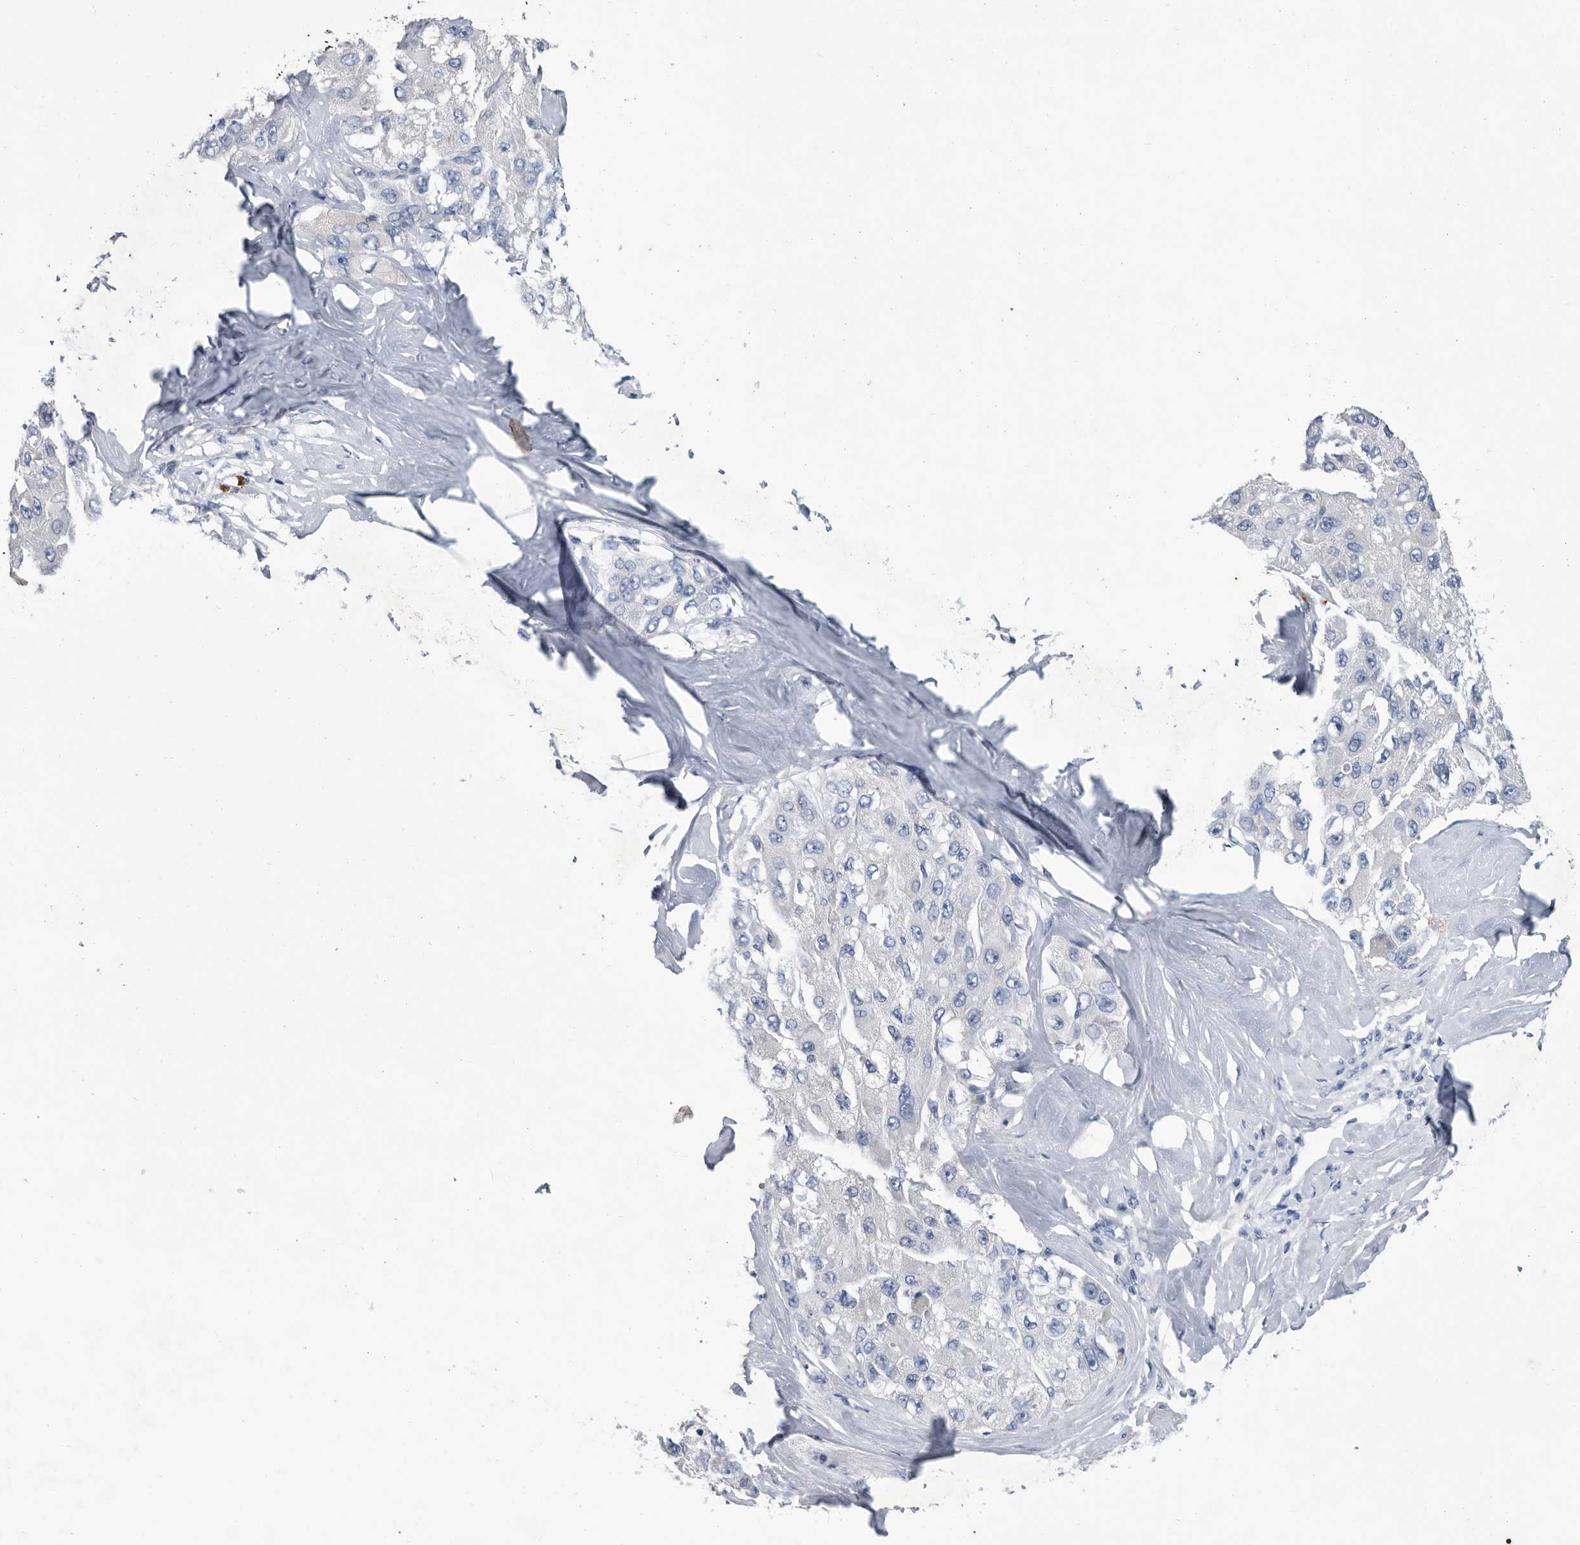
{"staining": {"intensity": "negative", "quantity": "none", "location": "none"}, "tissue": "liver cancer", "cell_type": "Tumor cells", "image_type": "cancer", "snomed": [{"axis": "morphology", "description": "Carcinoma, Hepatocellular, NOS"}, {"axis": "topography", "description": "Liver"}], "caption": "High power microscopy photomicrograph of an IHC photomicrograph of liver cancer (hepatocellular carcinoma), revealing no significant staining in tumor cells. (DAB (3,3'-diaminobenzidine) immunohistochemistry, high magnification).", "gene": "BTBD6", "patient": {"sex": "male", "age": 80}}